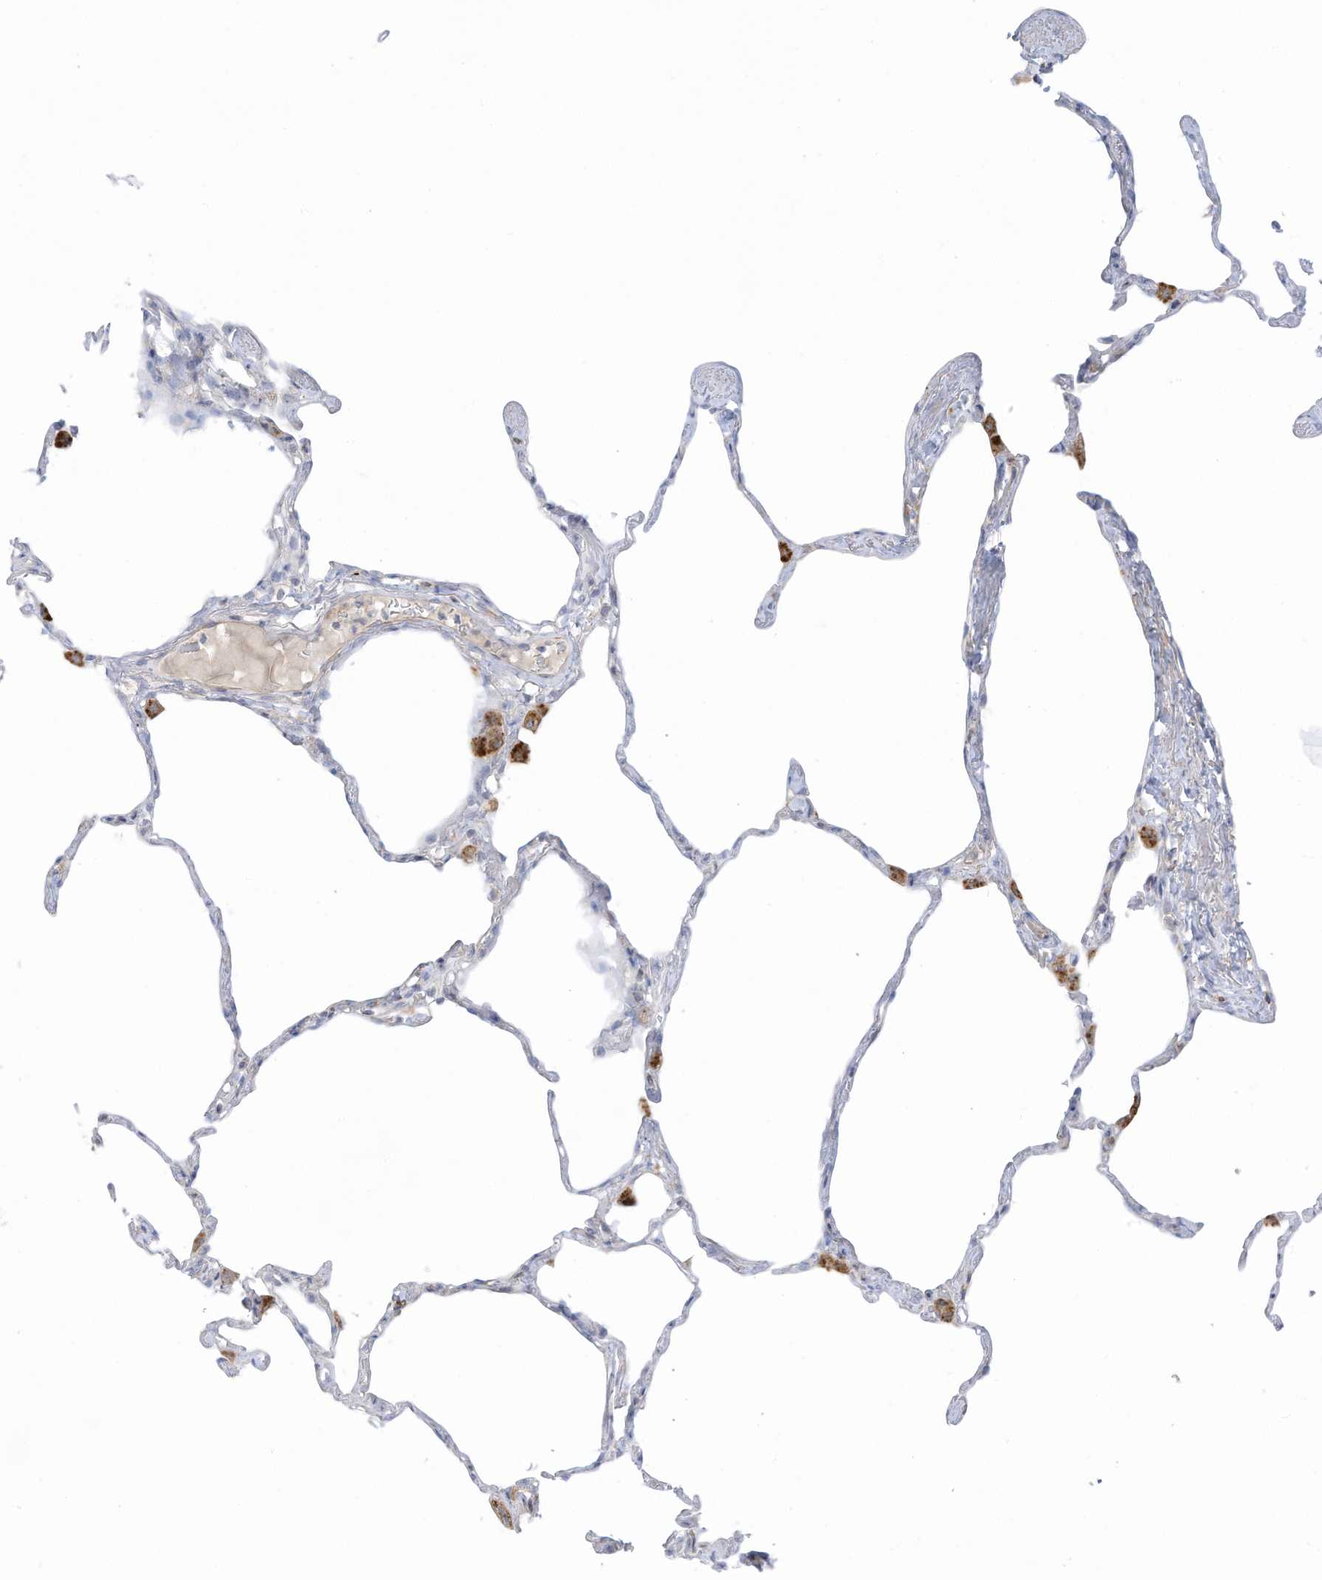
{"staining": {"intensity": "negative", "quantity": "none", "location": "none"}, "tissue": "lung", "cell_type": "Alveolar cells", "image_type": "normal", "snomed": [{"axis": "morphology", "description": "Normal tissue, NOS"}, {"axis": "topography", "description": "Lung"}], "caption": "IHC photomicrograph of normal lung: human lung stained with DAB (3,3'-diaminobenzidine) shows no significant protein positivity in alveolar cells. (IHC, brightfield microscopy, high magnification).", "gene": "TAL2", "patient": {"sex": "male", "age": 65}}